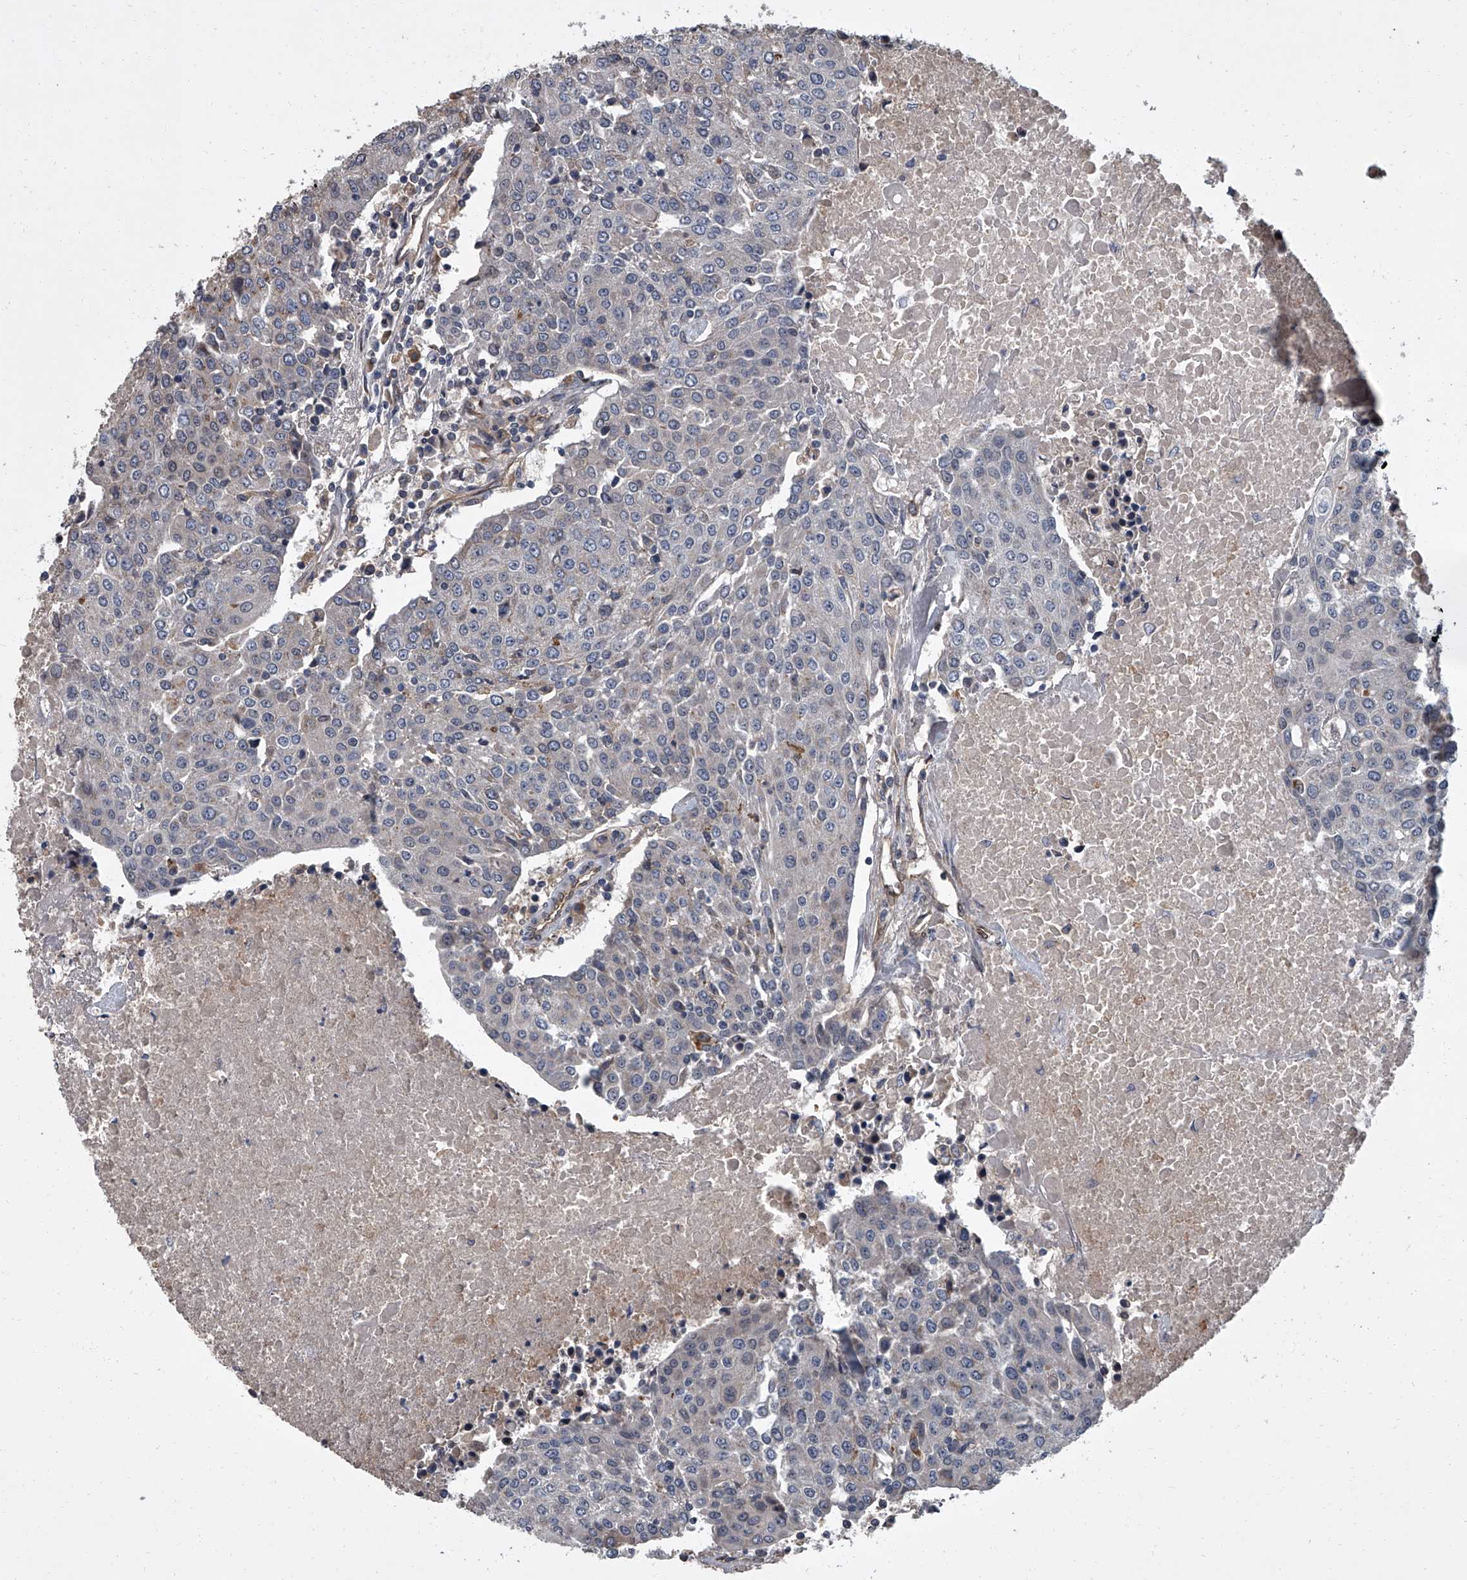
{"staining": {"intensity": "negative", "quantity": "none", "location": "none"}, "tissue": "urothelial cancer", "cell_type": "Tumor cells", "image_type": "cancer", "snomed": [{"axis": "morphology", "description": "Urothelial carcinoma, High grade"}, {"axis": "topography", "description": "Urinary bladder"}], "caption": "A histopathology image of high-grade urothelial carcinoma stained for a protein displays no brown staining in tumor cells. The staining was performed using DAB (3,3'-diaminobenzidine) to visualize the protein expression in brown, while the nuclei were stained in blue with hematoxylin (Magnification: 20x).", "gene": "LRRC8C", "patient": {"sex": "female", "age": 85}}